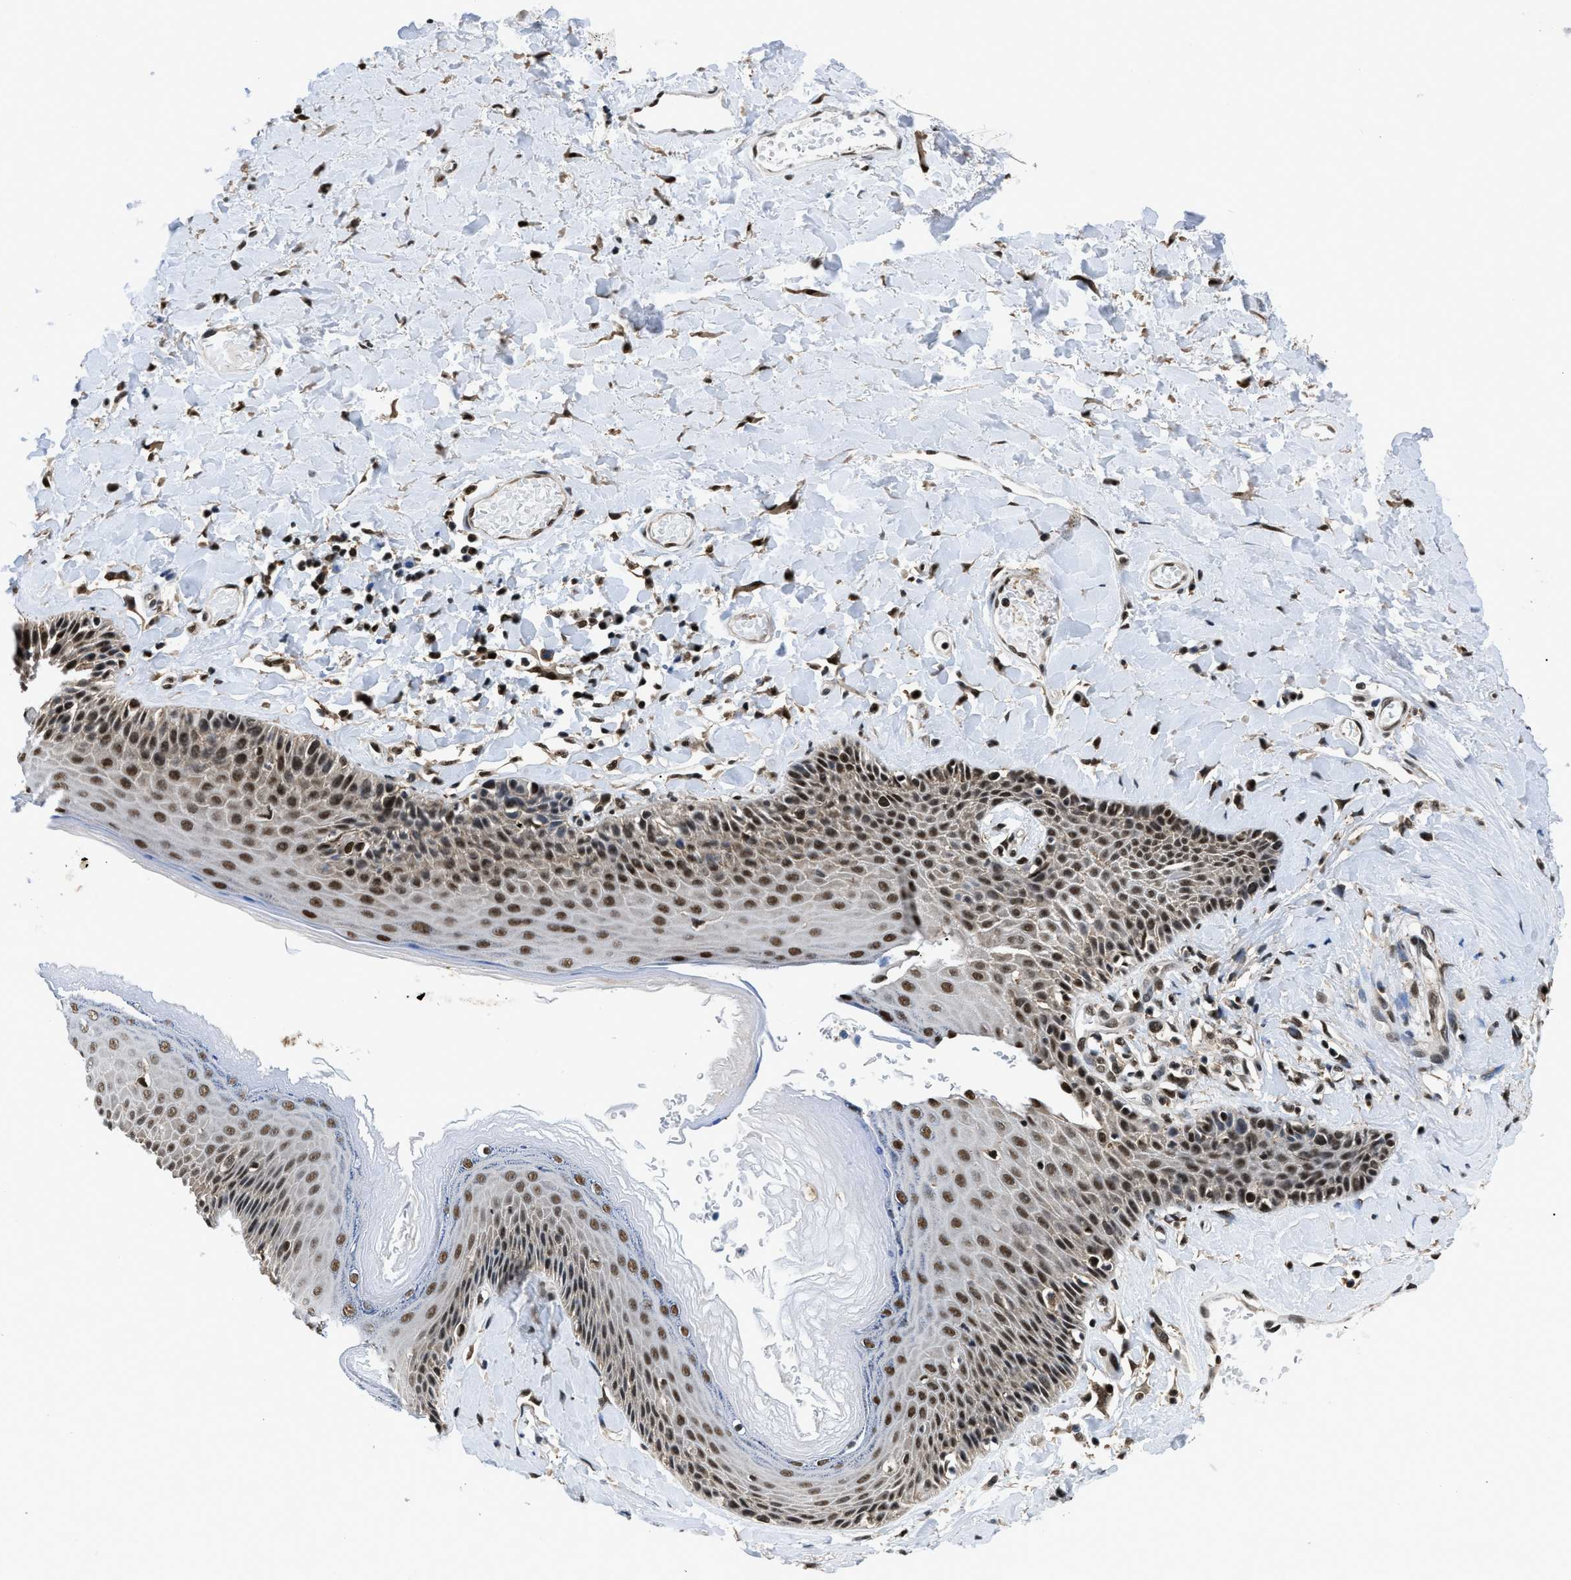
{"staining": {"intensity": "strong", "quantity": ">75%", "location": "nuclear"}, "tissue": "skin", "cell_type": "Epidermal cells", "image_type": "normal", "snomed": [{"axis": "morphology", "description": "Normal tissue, NOS"}, {"axis": "topography", "description": "Anal"}], "caption": "Approximately >75% of epidermal cells in benign human skin demonstrate strong nuclear protein positivity as visualized by brown immunohistochemical staining.", "gene": "HNRNPF", "patient": {"sex": "male", "age": 69}}